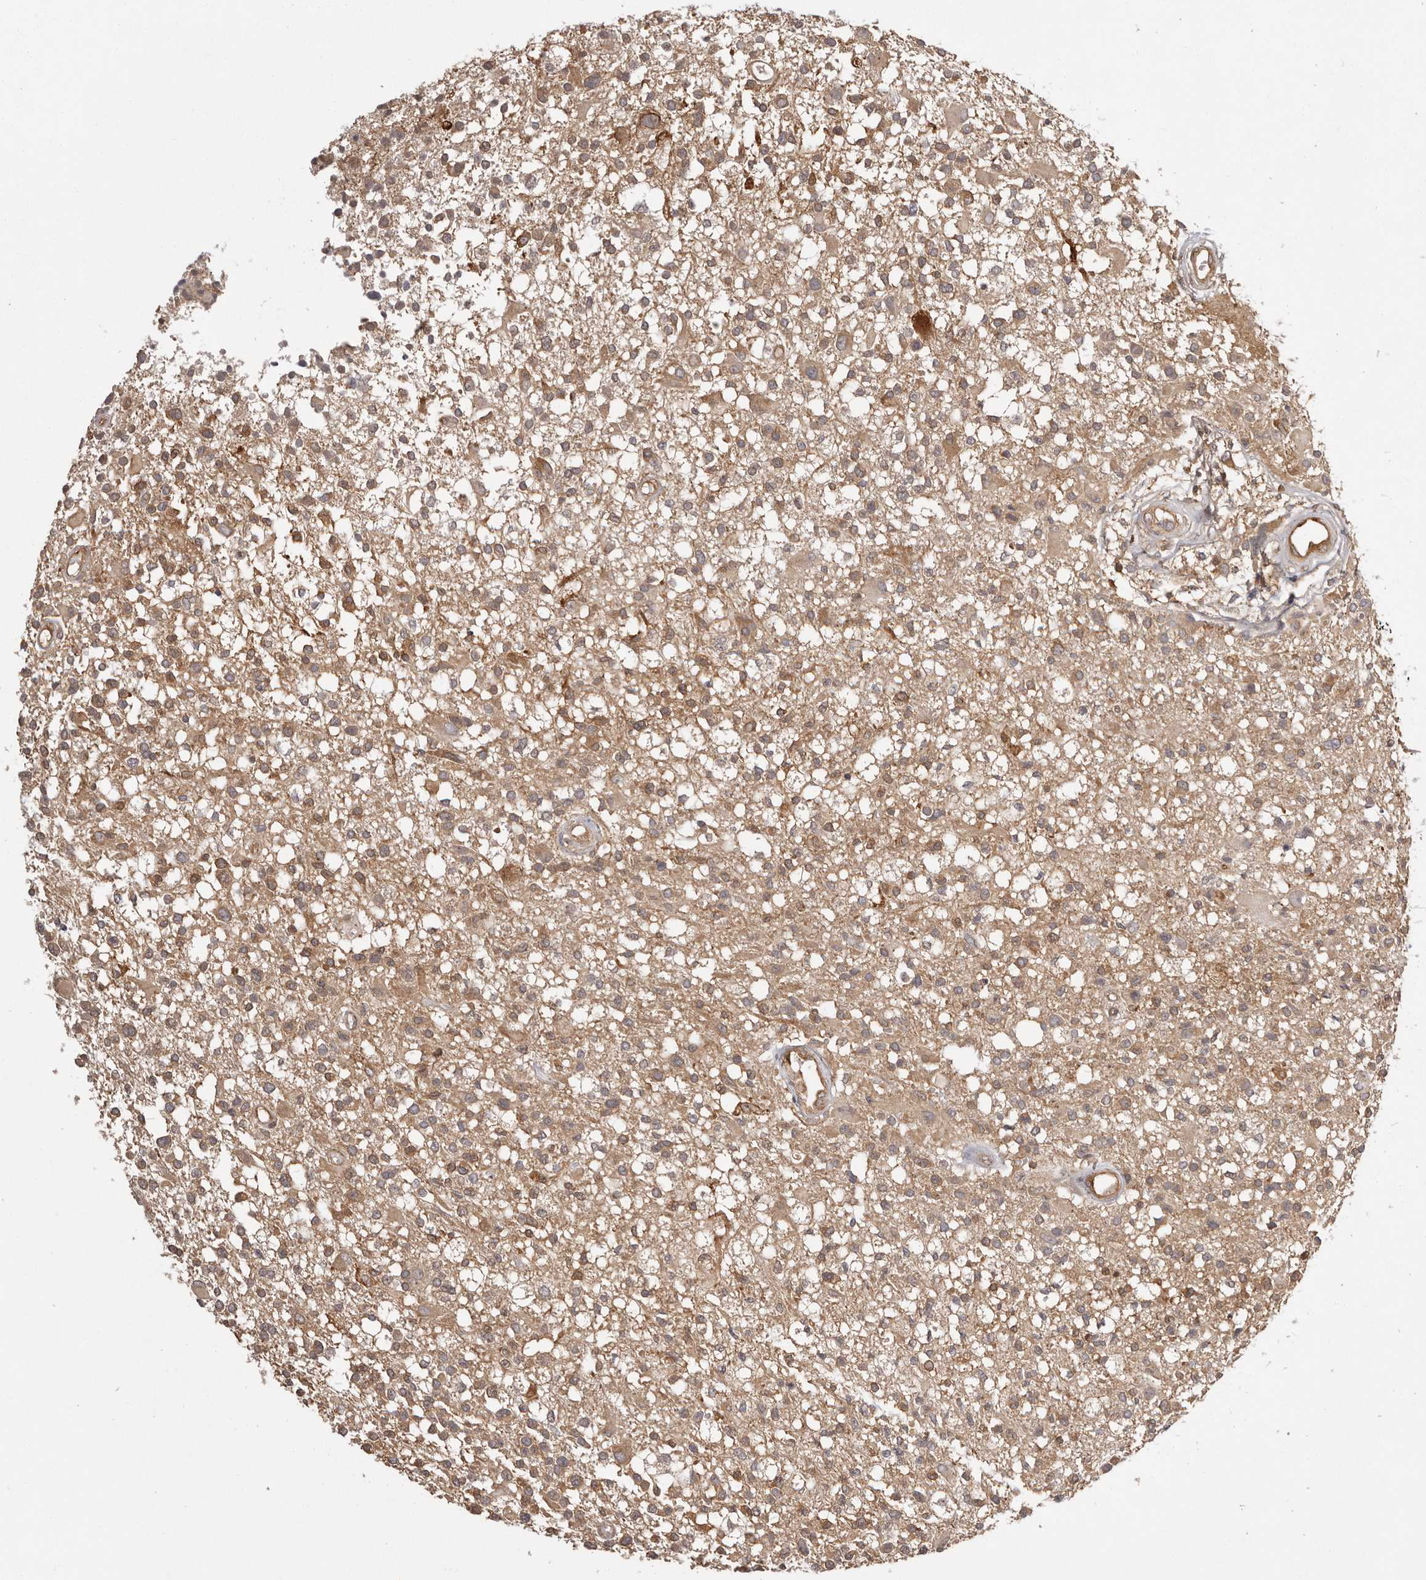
{"staining": {"intensity": "moderate", "quantity": "25%-75%", "location": "cytoplasmic/membranous"}, "tissue": "glioma", "cell_type": "Tumor cells", "image_type": "cancer", "snomed": [{"axis": "morphology", "description": "Glioma, malignant, High grade"}, {"axis": "morphology", "description": "Glioblastoma, NOS"}, {"axis": "topography", "description": "Brain"}], "caption": "A high-resolution photomicrograph shows immunohistochemistry staining of malignant glioma (high-grade), which exhibits moderate cytoplasmic/membranous positivity in about 25%-75% of tumor cells.", "gene": "NFKBIA", "patient": {"sex": "male", "age": 60}}